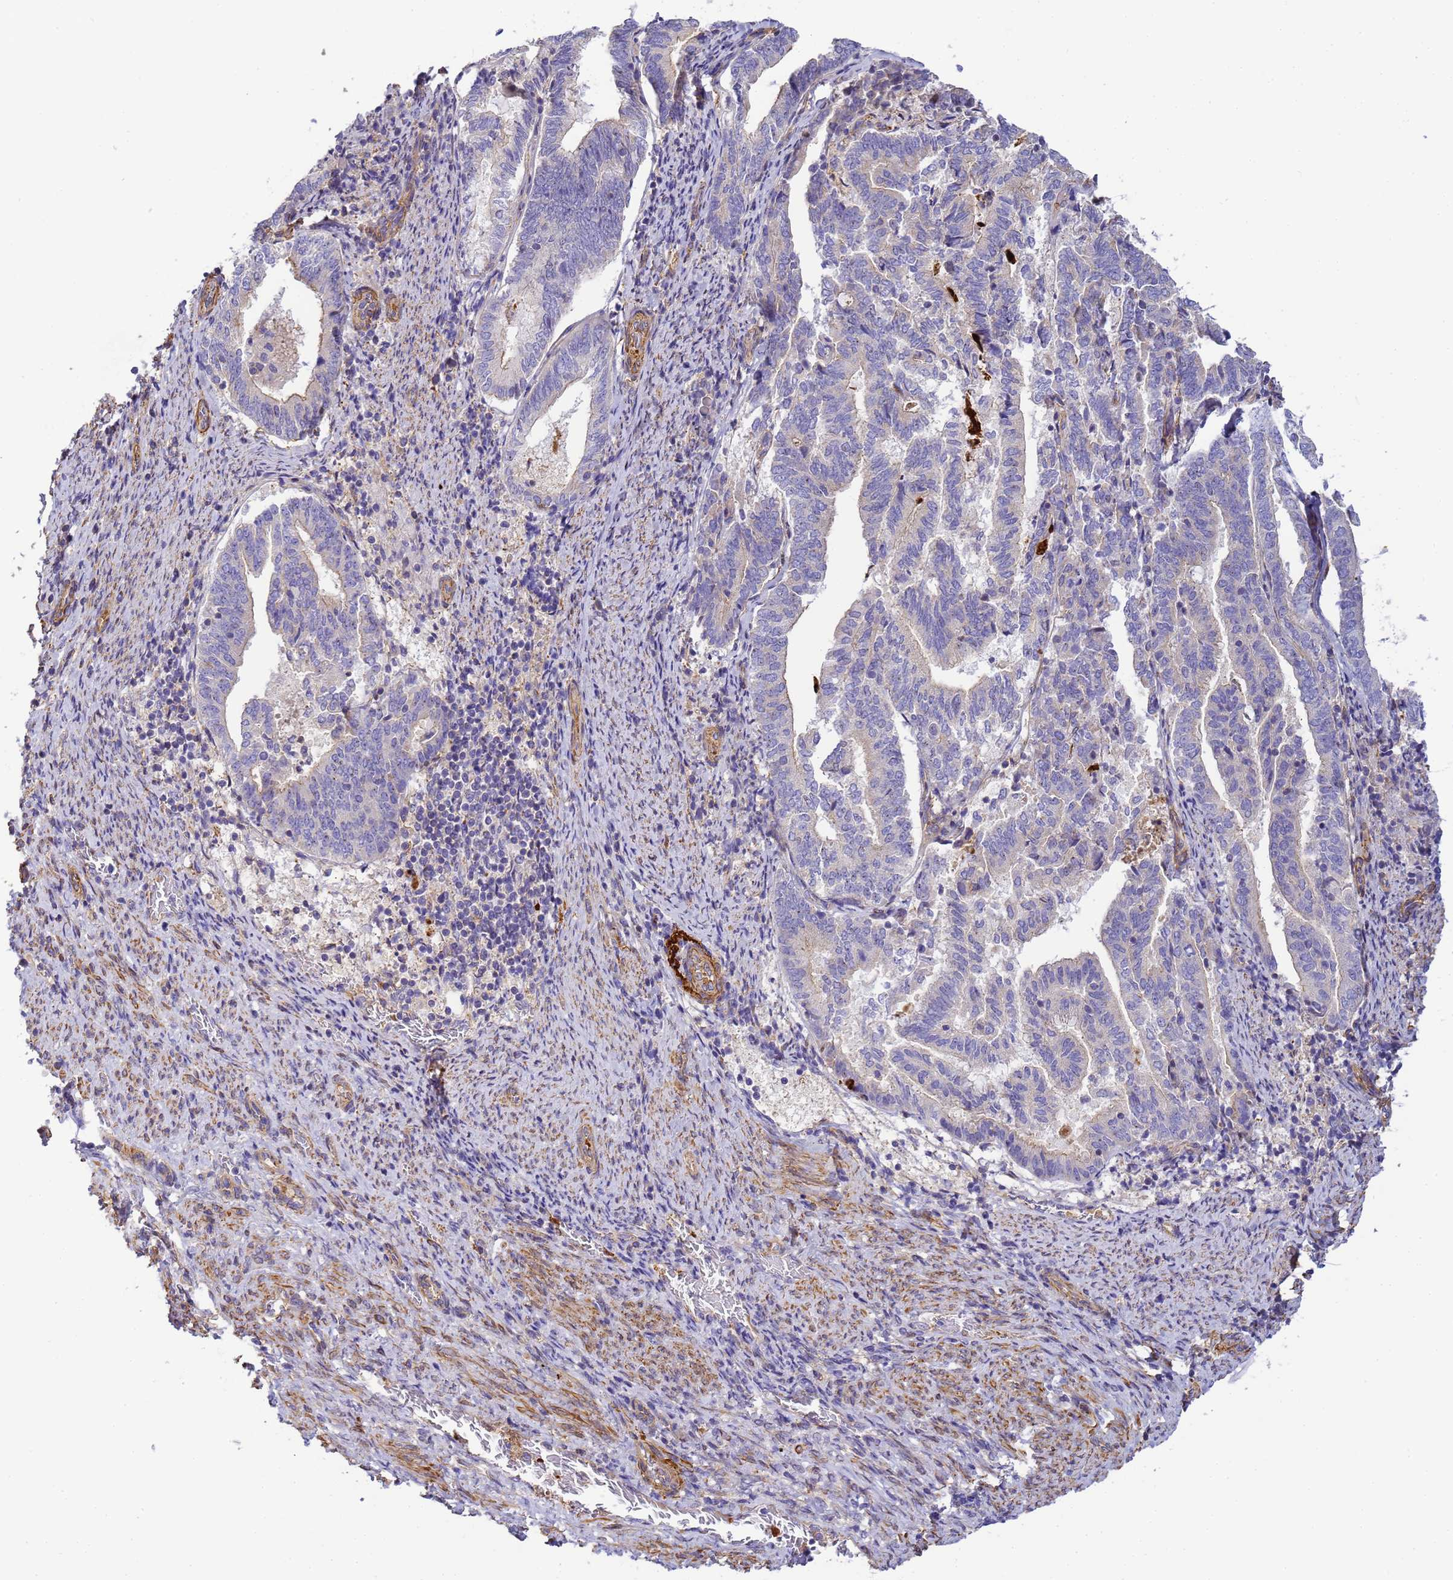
{"staining": {"intensity": "negative", "quantity": "none", "location": "none"}, "tissue": "endometrial cancer", "cell_type": "Tumor cells", "image_type": "cancer", "snomed": [{"axis": "morphology", "description": "Adenocarcinoma, NOS"}, {"axis": "topography", "description": "Endometrium"}], "caption": "Tumor cells show no significant staining in endometrial cancer (adenocarcinoma). (DAB IHC visualized using brightfield microscopy, high magnification).", "gene": "MYL12A", "patient": {"sex": "female", "age": 80}}